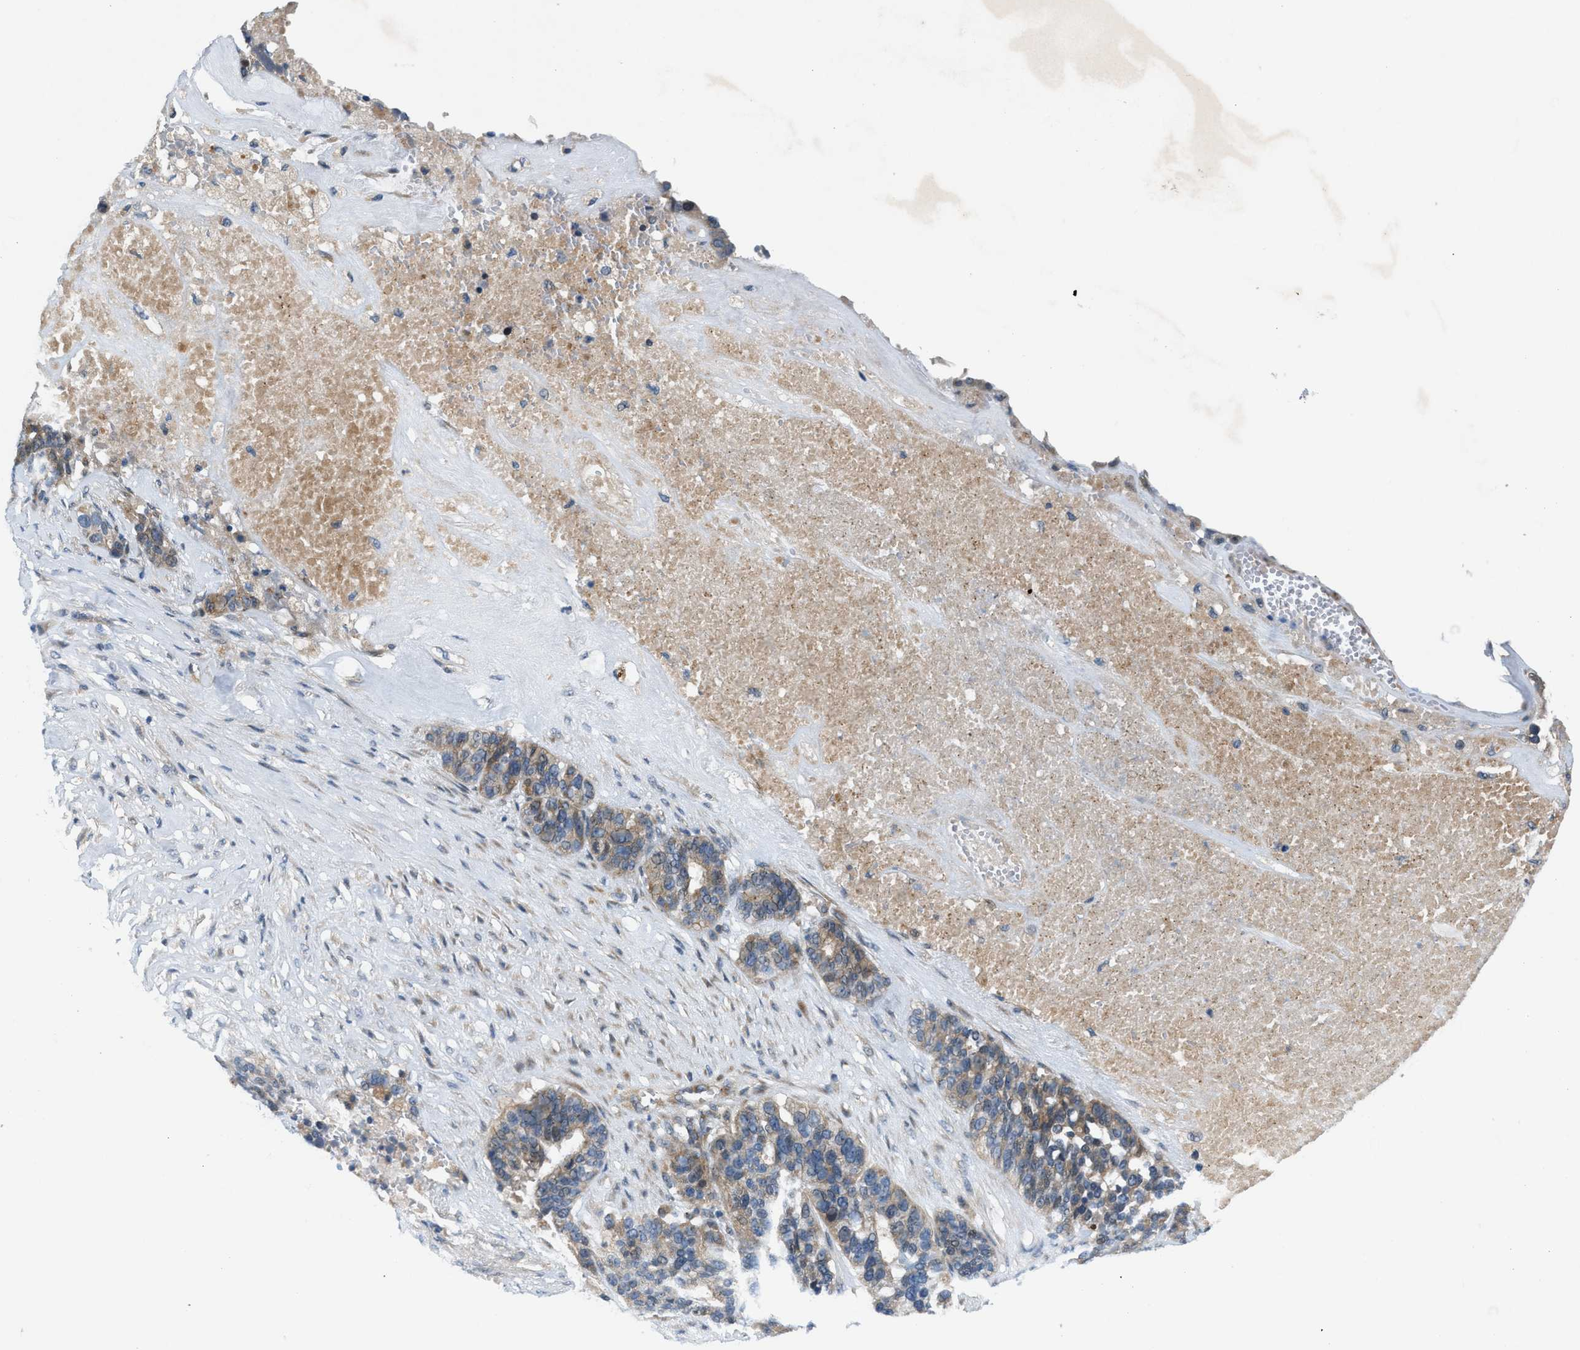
{"staining": {"intensity": "moderate", "quantity": ">75%", "location": "cytoplasmic/membranous"}, "tissue": "ovarian cancer", "cell_type": "Tumor cells", "image_type": "cancer", "snomed": [{"axis": "morphology", "description": "Cystadenocarcinoma, serous, NOS"}, {"axis": "topography", "description": "Ovary"}], "caption": "A high-resolution image shows immunohistochemistry (IHC) staining of ovarian cancer (serous cystadenocarcinoma), which displays moderate cytoplasmic/membranous positivity in about >75% of tumor cells.", "gene": "CYB5D1", "patient": {"sex": "female", "age": 59}}